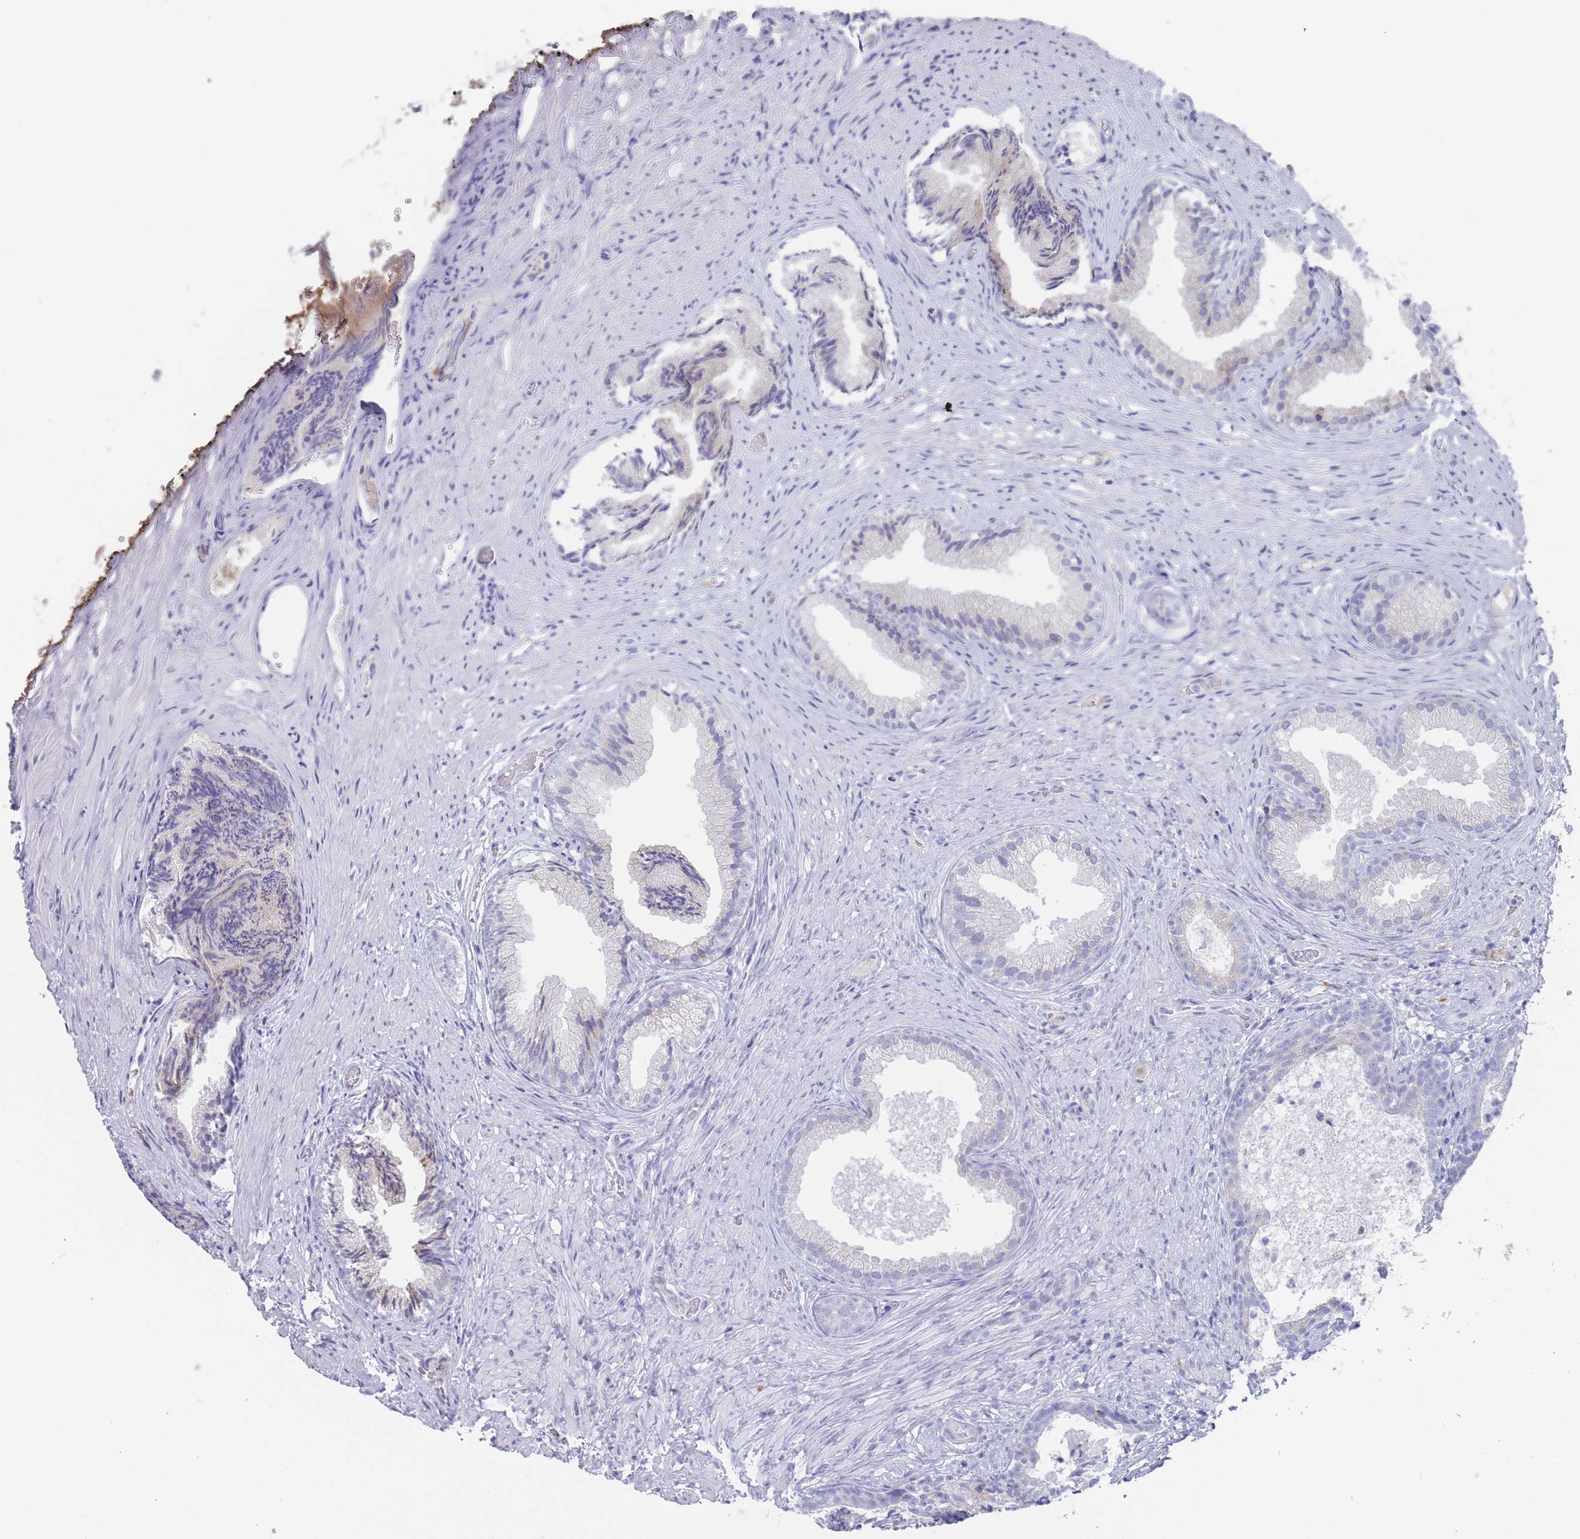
{"staining": {"intensity": "negative", "quantity": "none", "location": "none"}, "tissue": "prostate", "cell_type": "Glandular cells", "image_type": "normal", "snomed": [{"axis": "morphology", "description": "Normal tissue, NOS"}, {"axis": "topography", "description": "Prostate"}], "caption": "A high-resolution histopathology image shows IHC staining of normal prostate, which shows no significant staining in glandular cells.", "gene": "ST8SIA5", "patient": {"sex": "male", "age": 76}}